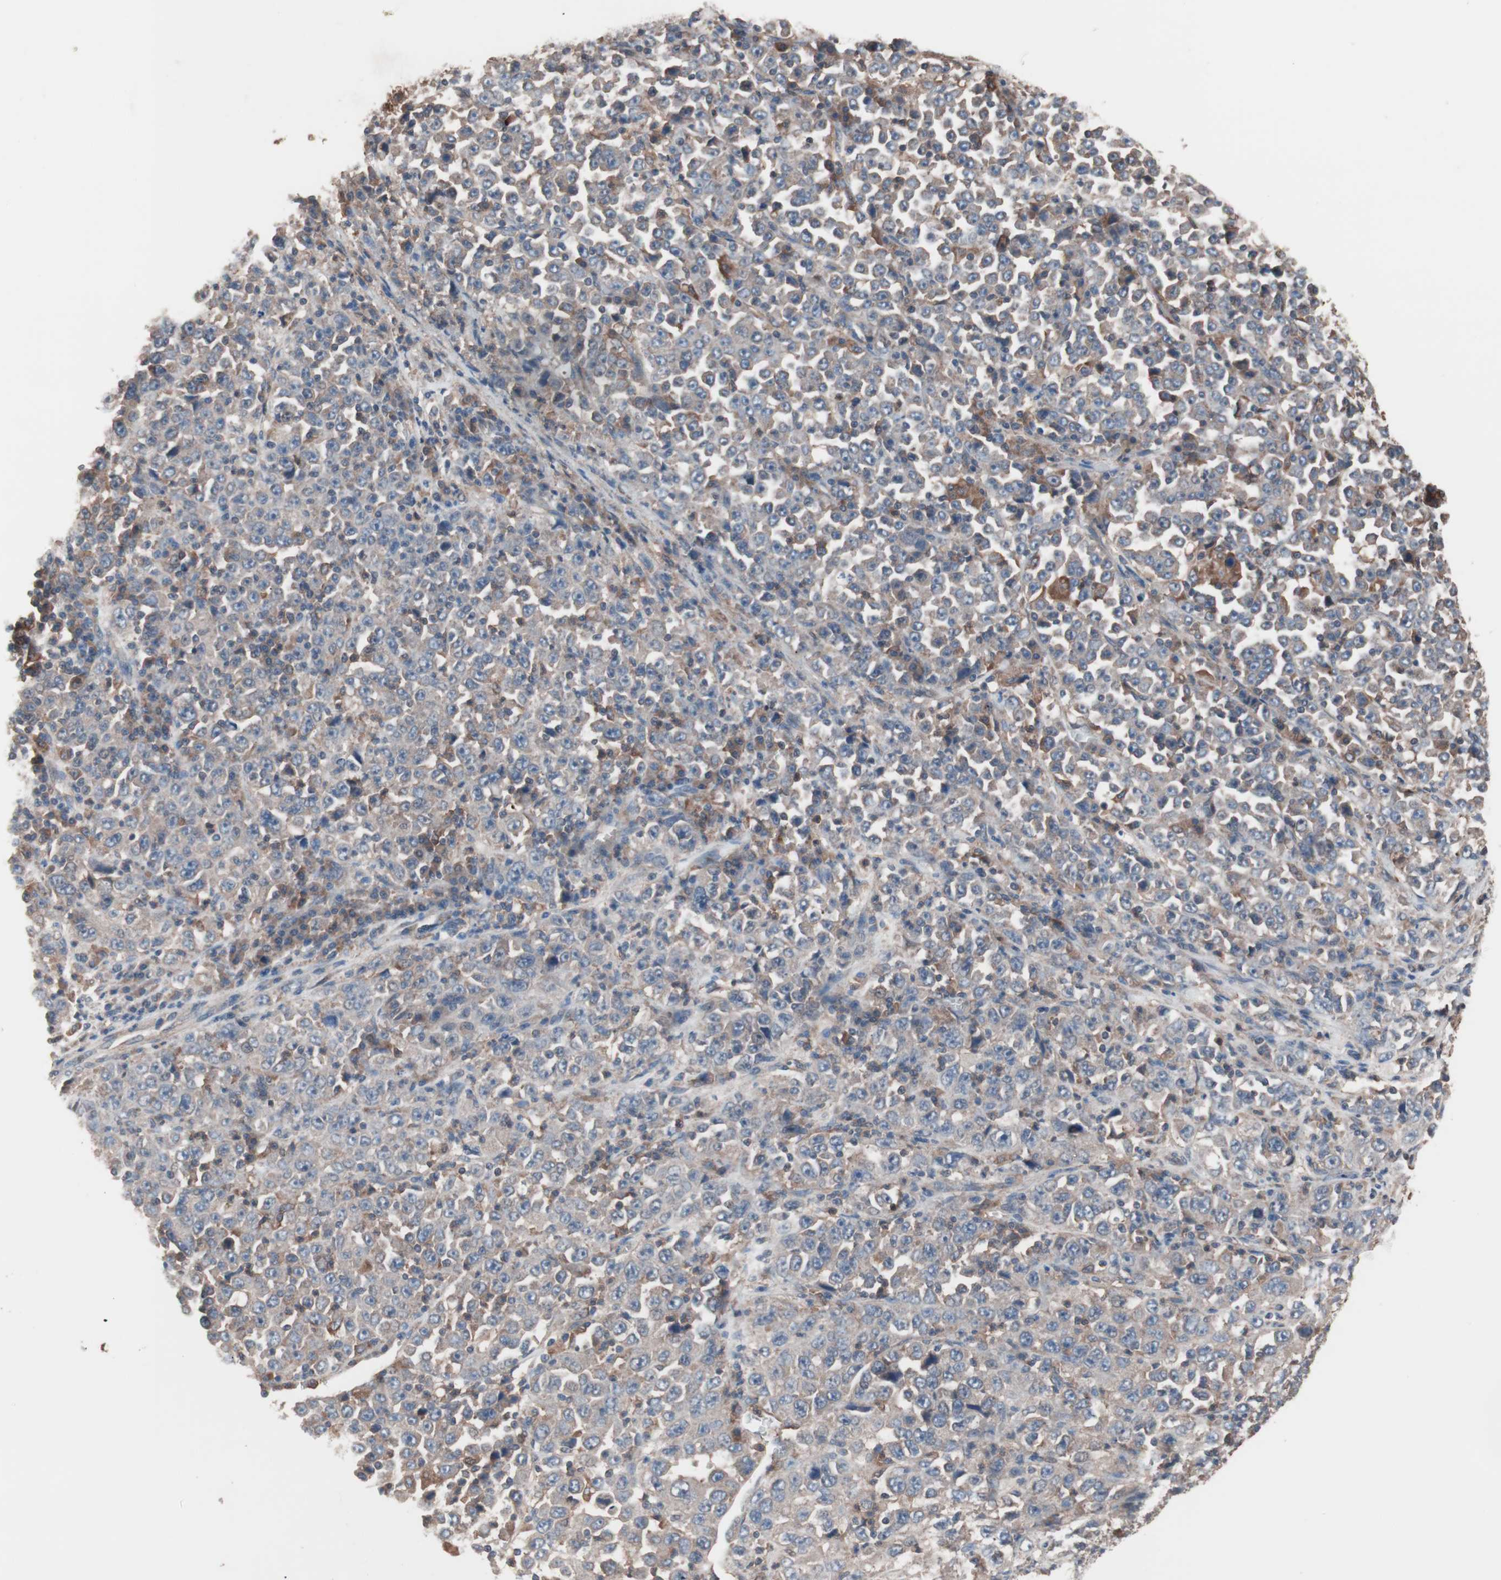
{"staining": {"intensity": "weak", "quantity": "25%-75%", "location": "cytoplasmic/membranous"}, "tissue": "stomach cancer", "cell_type": "Tumor cells", "image_type": "cancer", "snomed": [{"axis": "morphology", "description": "Normal tissue, NOS"}, {"axis": "morphology", "description": "Adenocarcinoma, NOS"}, {"axis": "topography", "description": "Stomach, upper"}, {"axis": "topography", "description": "Stomach"}], "caption": "Human stomach cancer (adenocarcinoma) stained for a protein (brown) reveals weak cytoplasmic/membranous positive expression in about 25%-75% of tumor cells.", "gene": "ATG7", "patient": {"sex": "male", "age": 59}}